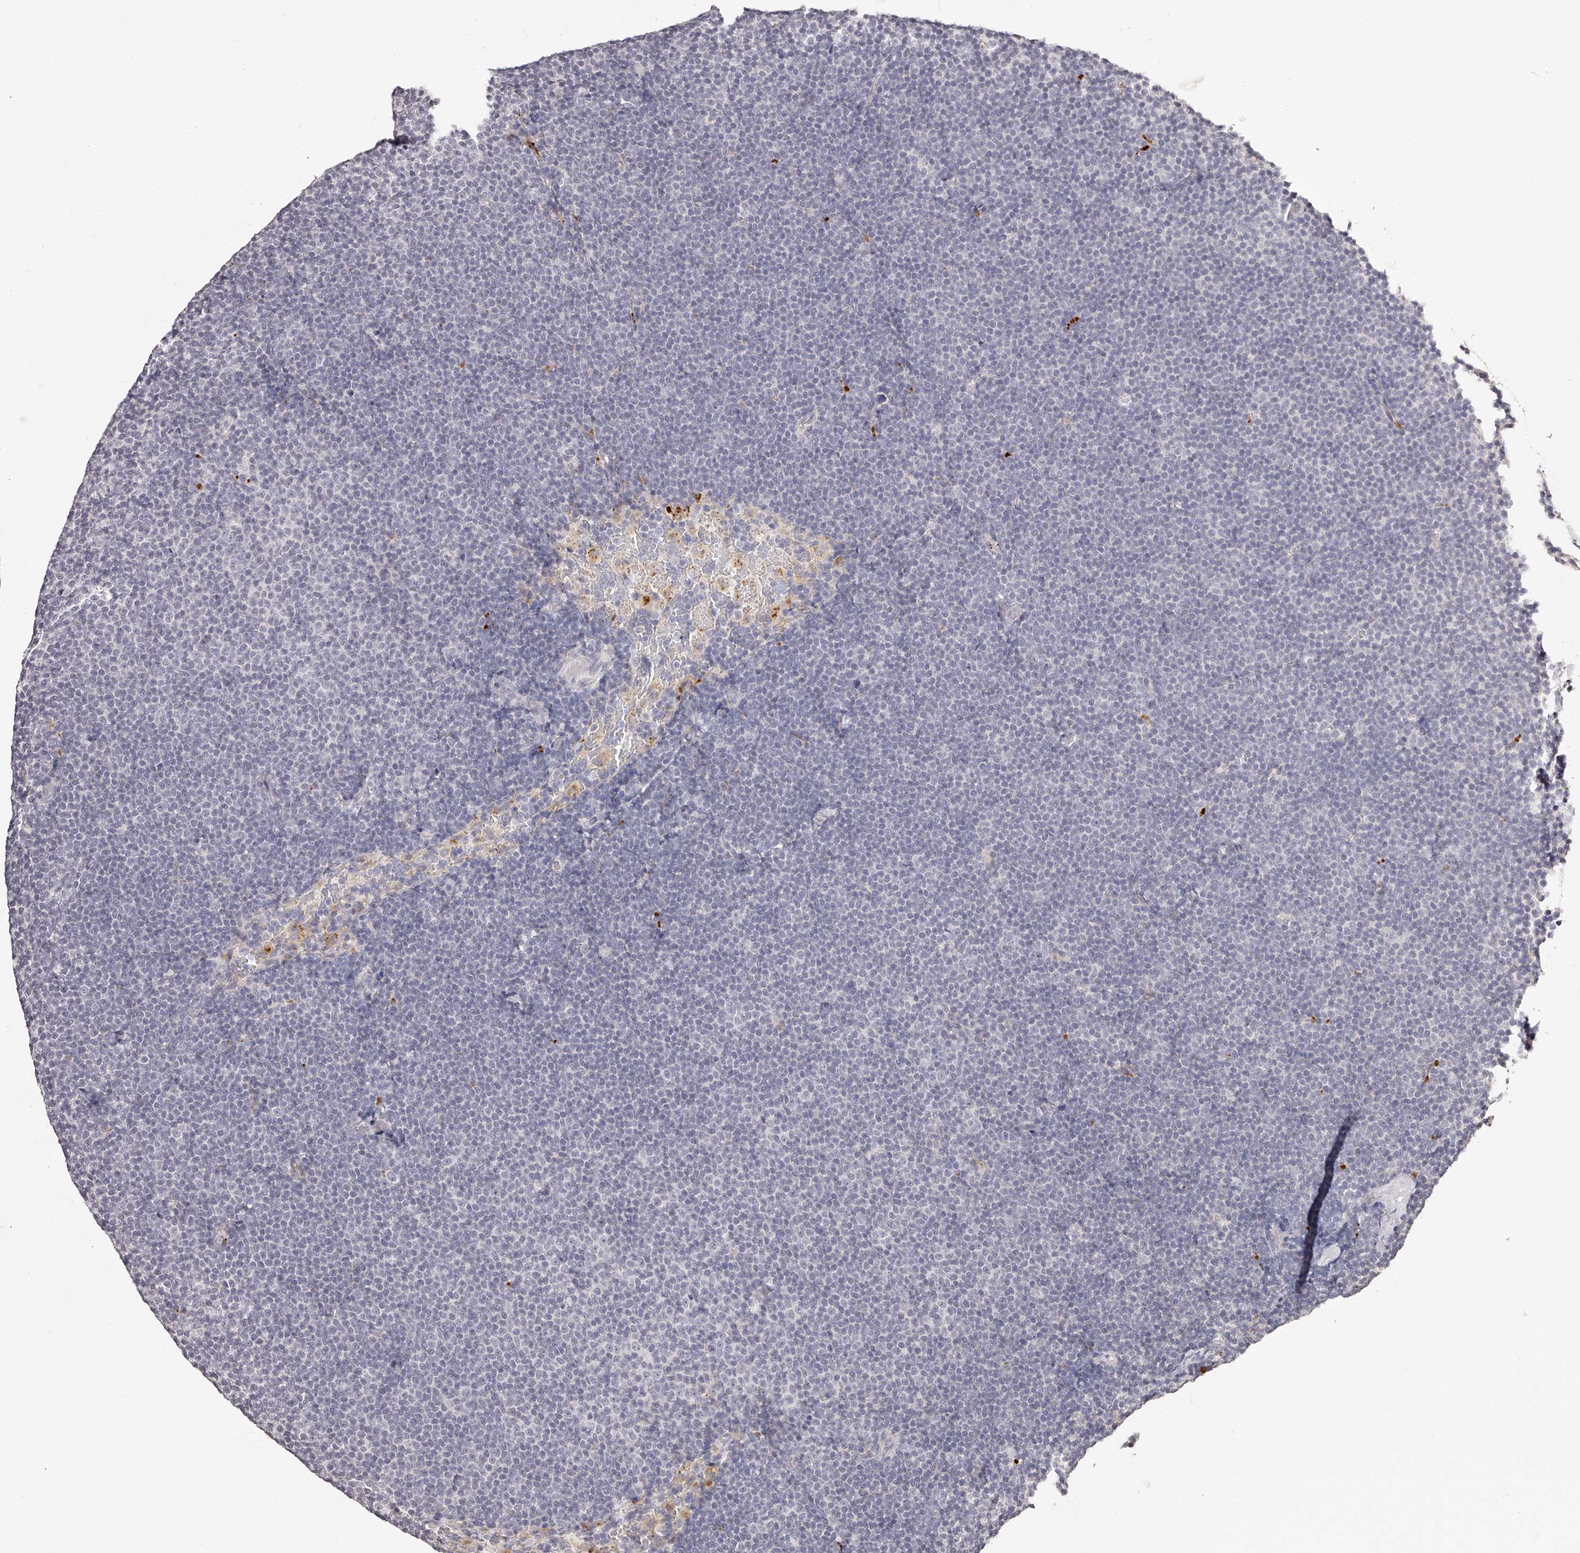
{"staining": {"intensity": "negative", "quantity": "none", "location": "none"}, "tissue": "lymphoma", "cell_type": "Tumor cells", "image_type": "cancer", "snomed": [{"axis": "morphology", "description": "Malignant lymphoma, non-Hodgkin's type, Low grade"}, {"axis": "topography", "description": "Lymph node"}], "caption": "A micrograph of lymphoma stained for a protein reveals no brown staining in tumor cells. (DAB IHC, high magnification).", "gene": "SLC35D3", "patient": {"sex": "female", "age": 53}}